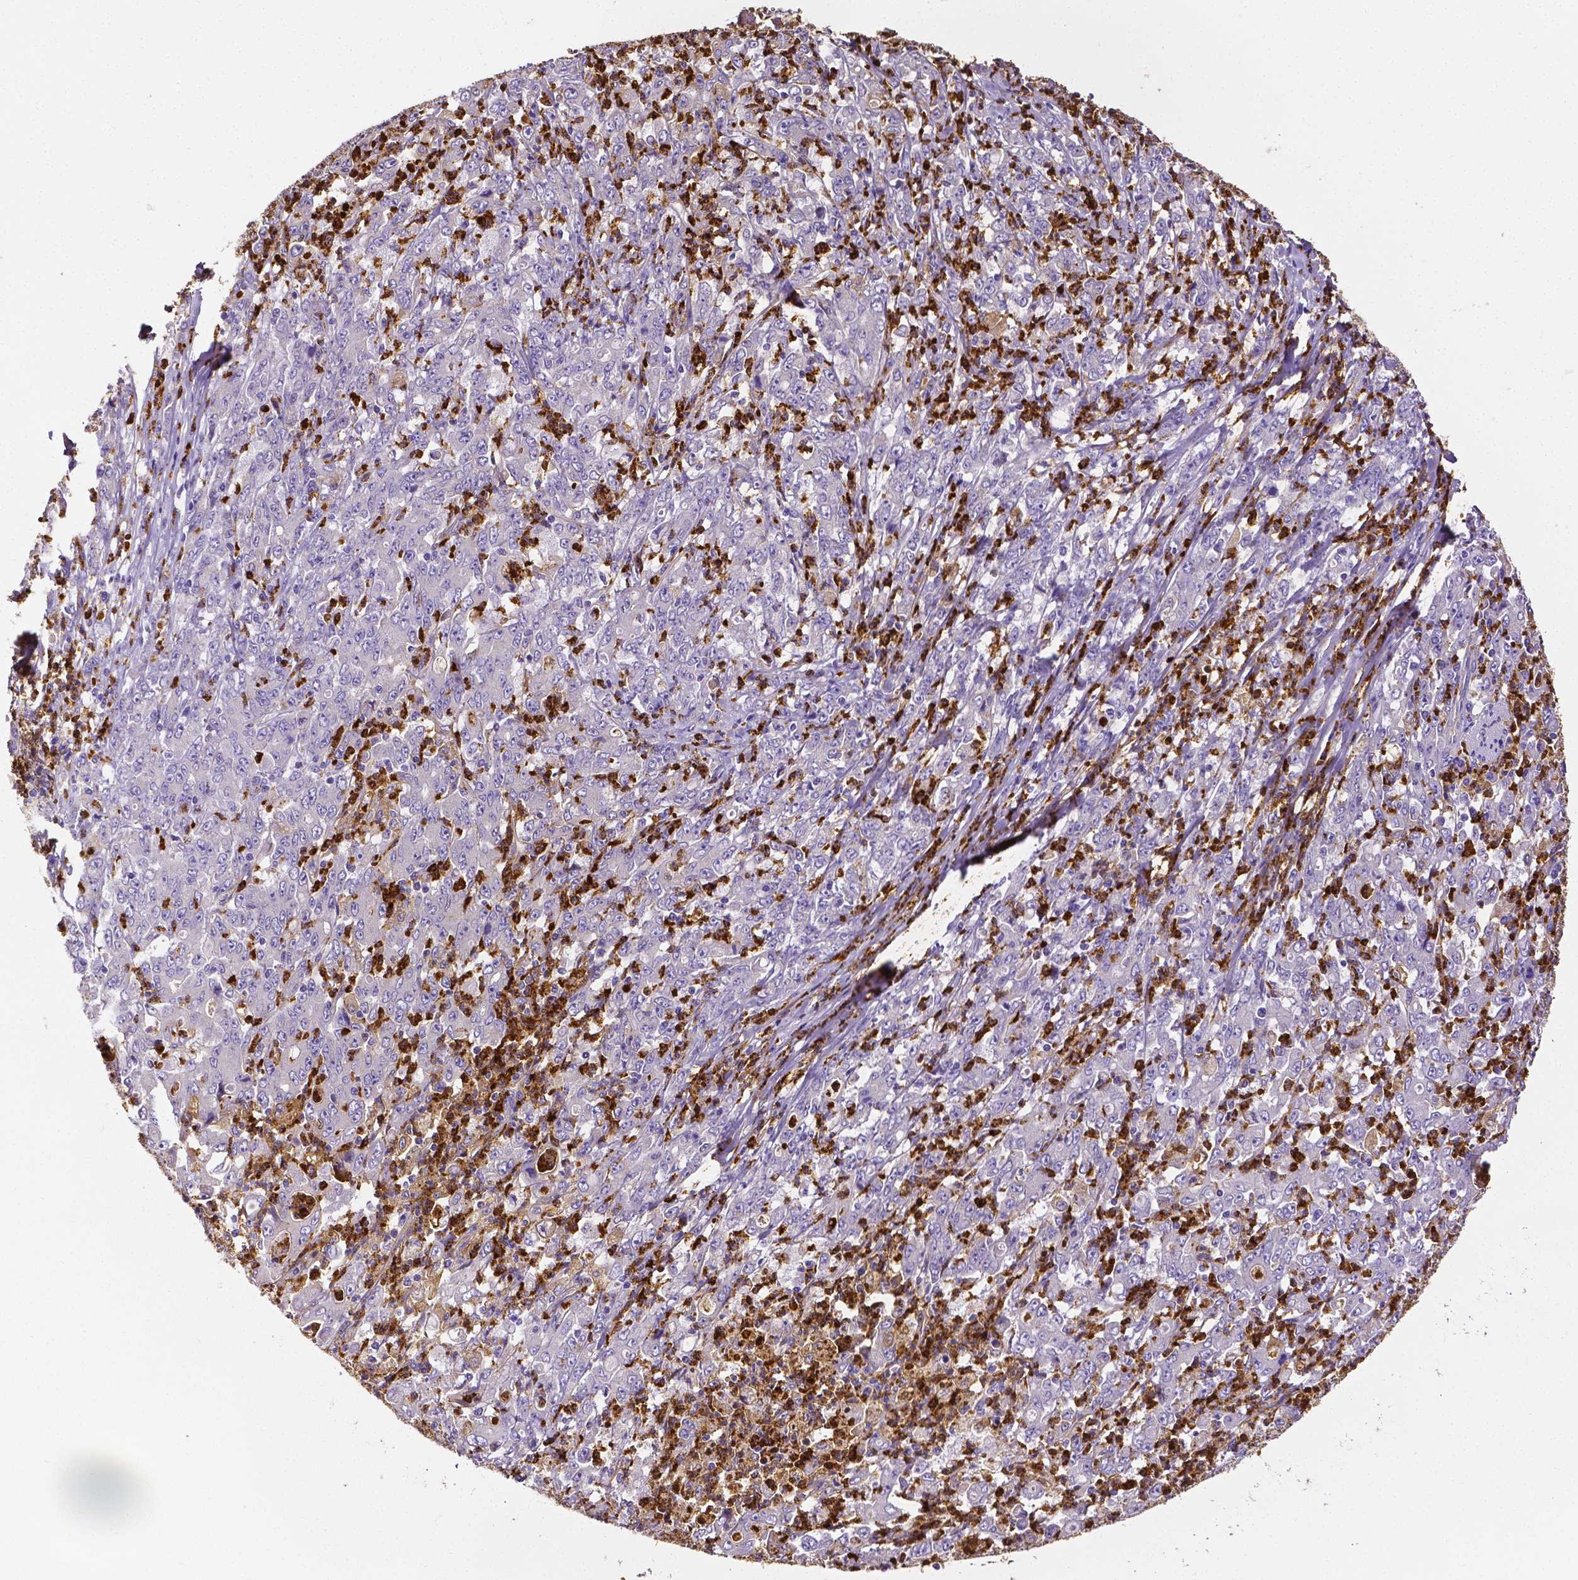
{"staining": {"intensity": "negative", "quantity": "none", "location": "none"}, "tissue": "stomach cancer", "cell_type": "Tumor cells", "image_type": "cancer", "snomed": [{"axis": "morphology", "description": "Adenocarcinoma, NOS"}, {"axis": "topography", "description": "Stomach, lower"}], "caption": "This is an IHC photomicrograph of adenocarcinoma (stomach). There is no staining in tumor cells.", "gene": "MMP9", "patient": {"sex": "female", "age": 71}}